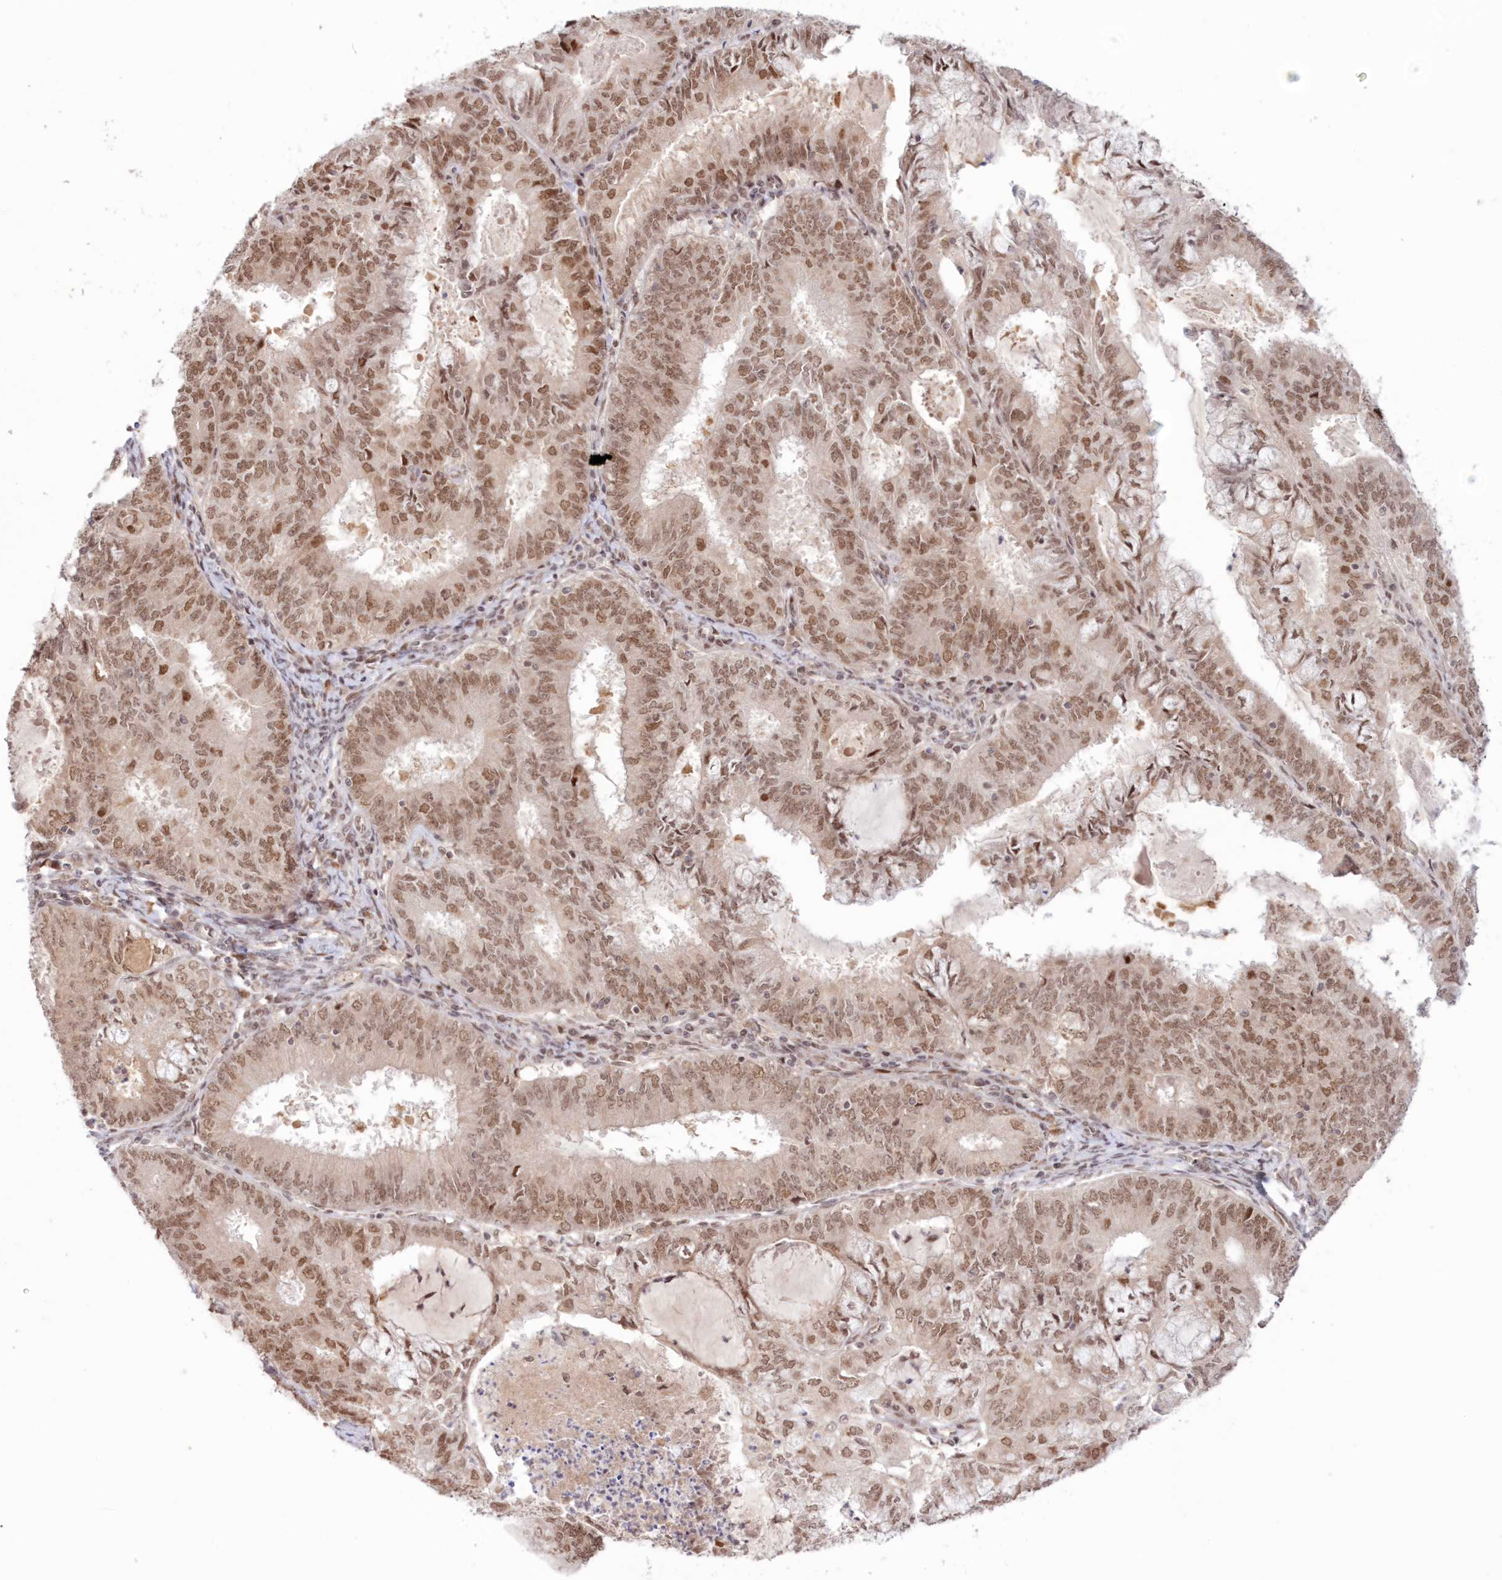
{"staining": {"intensity": "moderate", "quantity": ">75%", "location": "nuclear"}, "tissue": "endometrial cancer", "cell_type": "Tumor cells", "image_type": "cancer", "snomed": [{"axis": "morphology", "description": "Adenocarcinoma, NOS"}, {"axis": "topography", "description": "Endometrium"}], "caption": "The immunohistochemical stain highlights moderate nuclear expression in tumor cells of endometrial adenocarcinoma tissue.", "gene": "NOA1", "patient": {"sex": "female", "age": 57}}